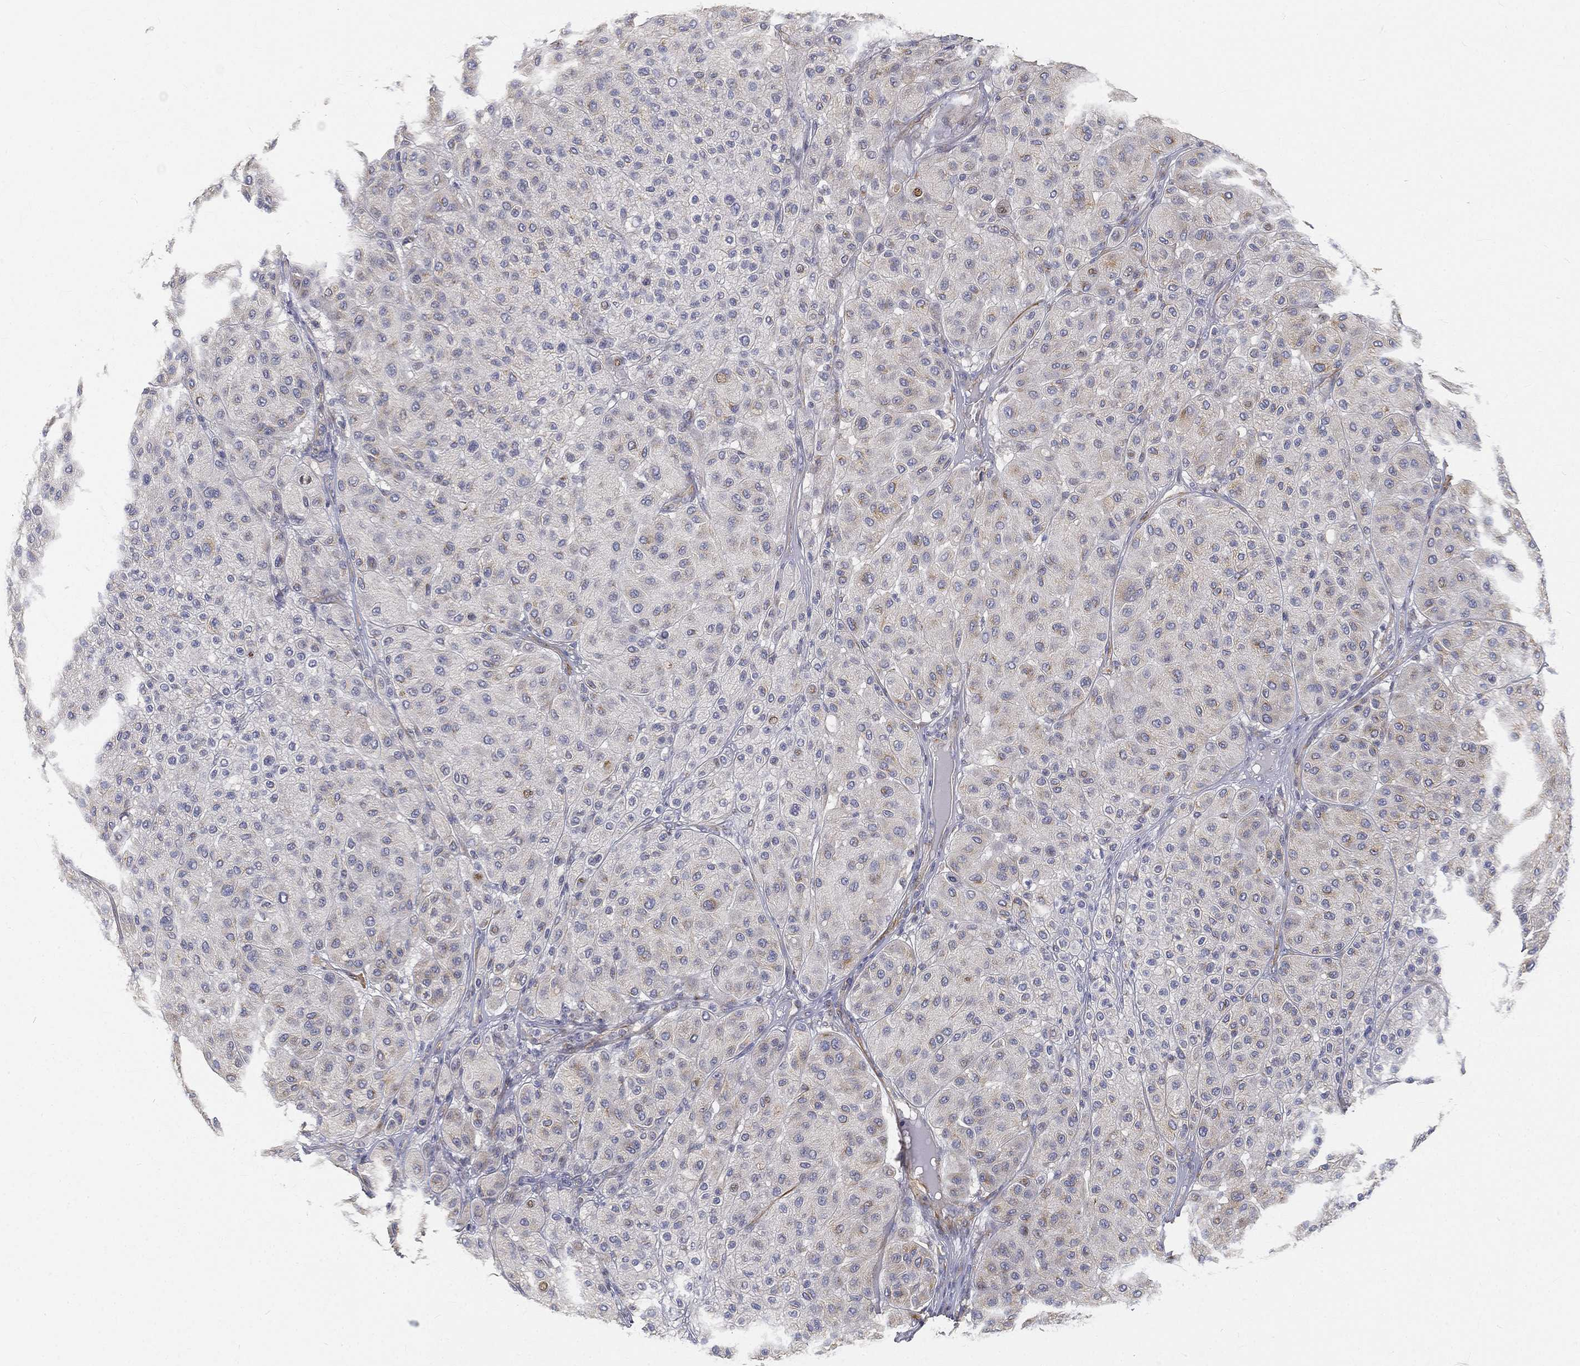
{"staining": {"intensity": "negative", "quantity": "none", "location": "none"}, "tissue": "melanoma", "cell_type": "Tumor cells", "image_type": "cancer", "snomed": [{"axis": "morphology", "description": "Malignant melanoma, Metastatic site"}, {"axis": "topography", "description": "Smooth muscle"}], "caption": "This is an immunohistochemistry (IHC) photomicrograph of malignant melanoma (metastatic site). There is no staining in tumor cells.", "gene": "TMEM25", "patient": {"sex": "male", "age": 41}}